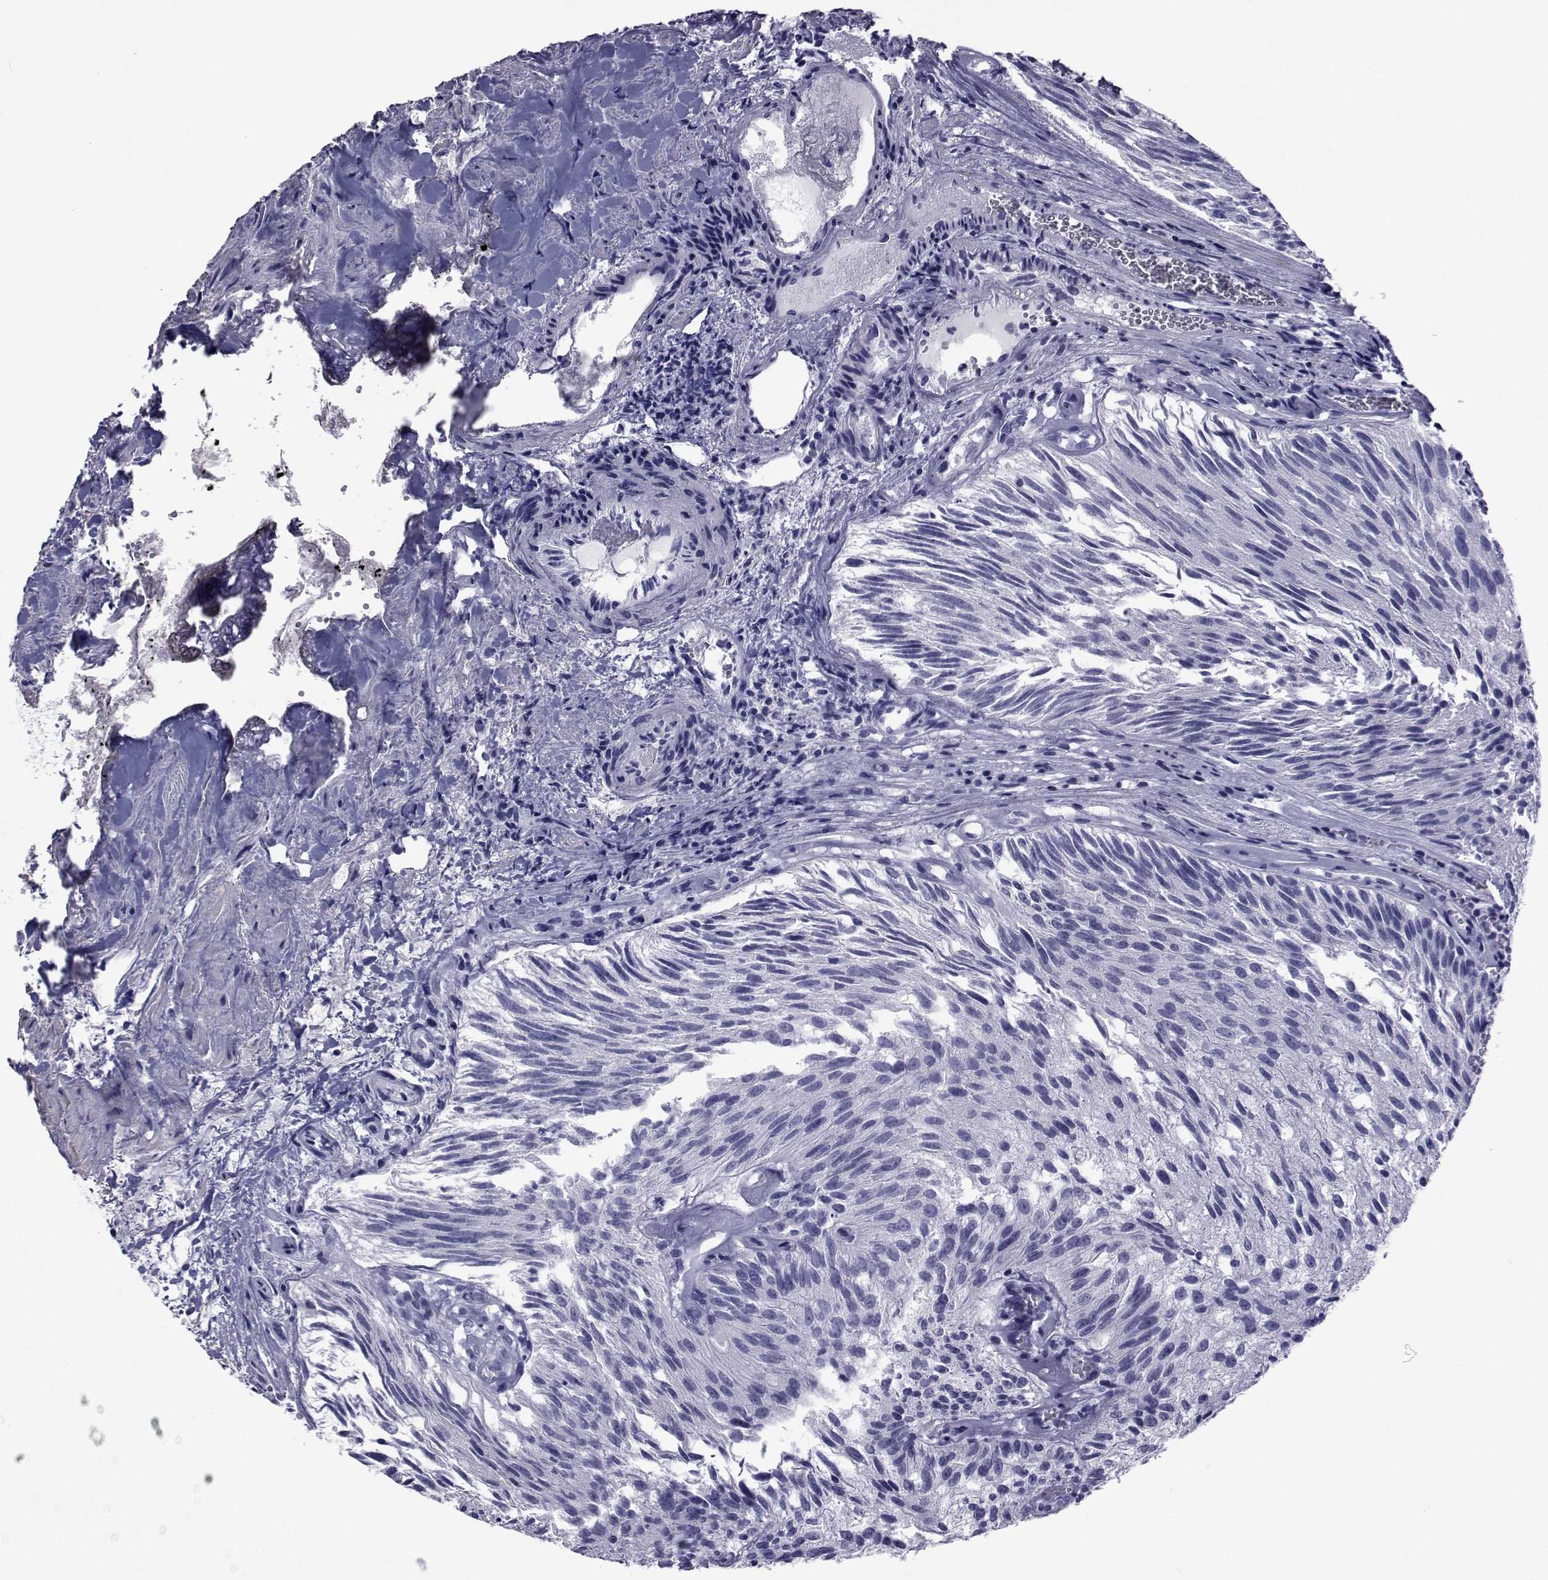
{"staining": {"intensity": "negative", "quantity": "none", "location": "none"}, "tissue": "urothelial cancer", "cell_type": "Tumor cells", "image_type": "cancer", "snomed": [{"axis": "morphology", "description": "Urothelial carcinoma, Low grade"}, {"axis": "topography", "description": "Urinary bladder"}], "caption": "This is an immunohistochemistry (IHC) photomicrograph of human low-grade urothelial carcinoma. There is no positivity in tumor cells.", "gene": "GKAP1", "patient": {"sex": "female", "age": 87}}